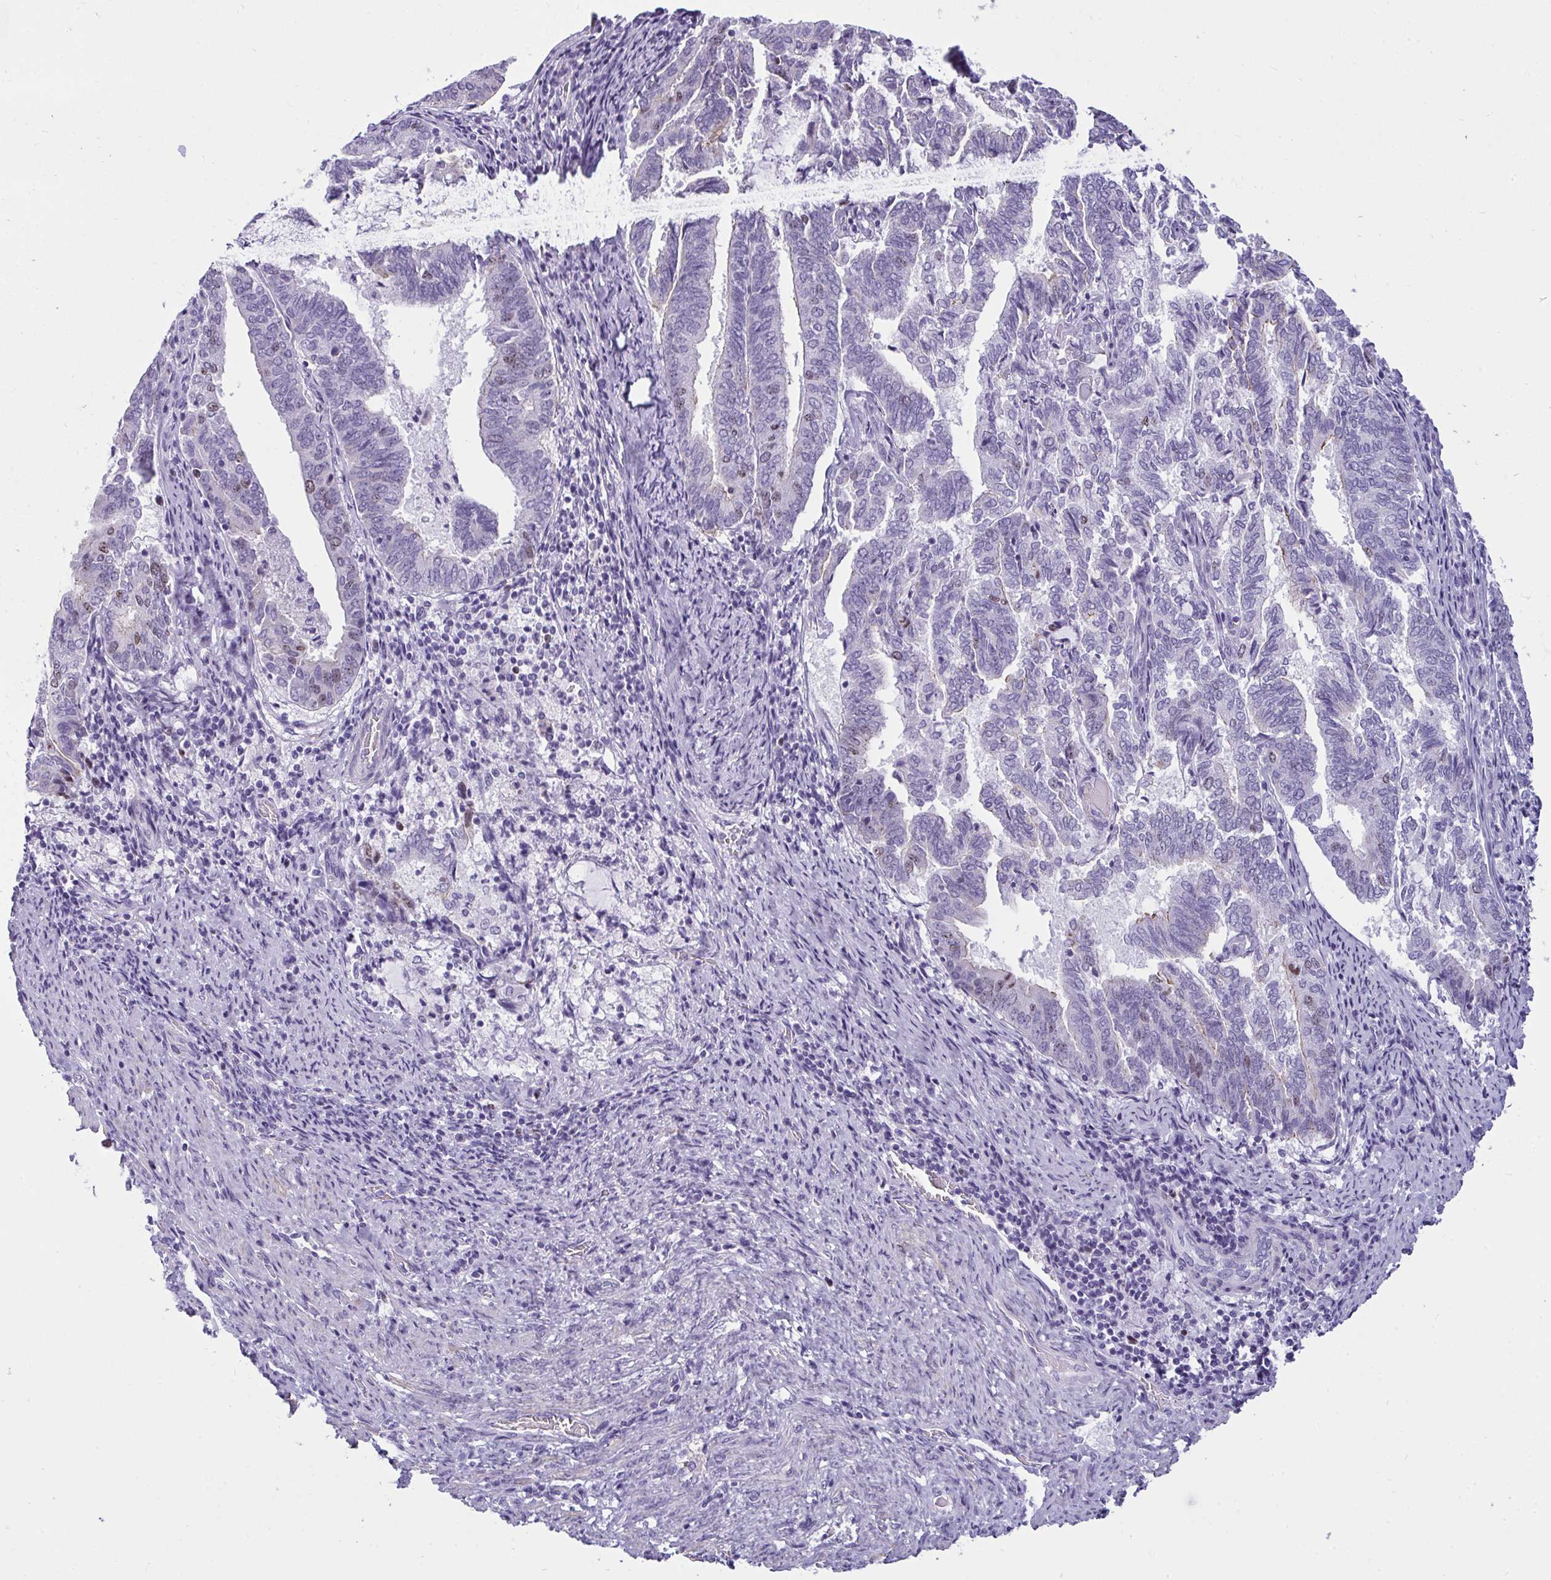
{"staining": {"intensity": "moderate", "quantity": "<25%", "location": "nuclear"}, "tissue": "endometrial cancer", "cell_type": "Tumor cells", "image_type": "cancer", "snomed": [{"axis": "morphology", "description": "Adenocarcinoma, NOS"}, {"axis": "topography", "description": "Endometrium"}], "caption": "Brown immunohistochemical staining in human adenocarcinoma (endometrial) reveals moderate nuclear staining in about <25% of tumor cells.", "gene": "SUZ12", "patient": {"sex": "female", "age": 80}}